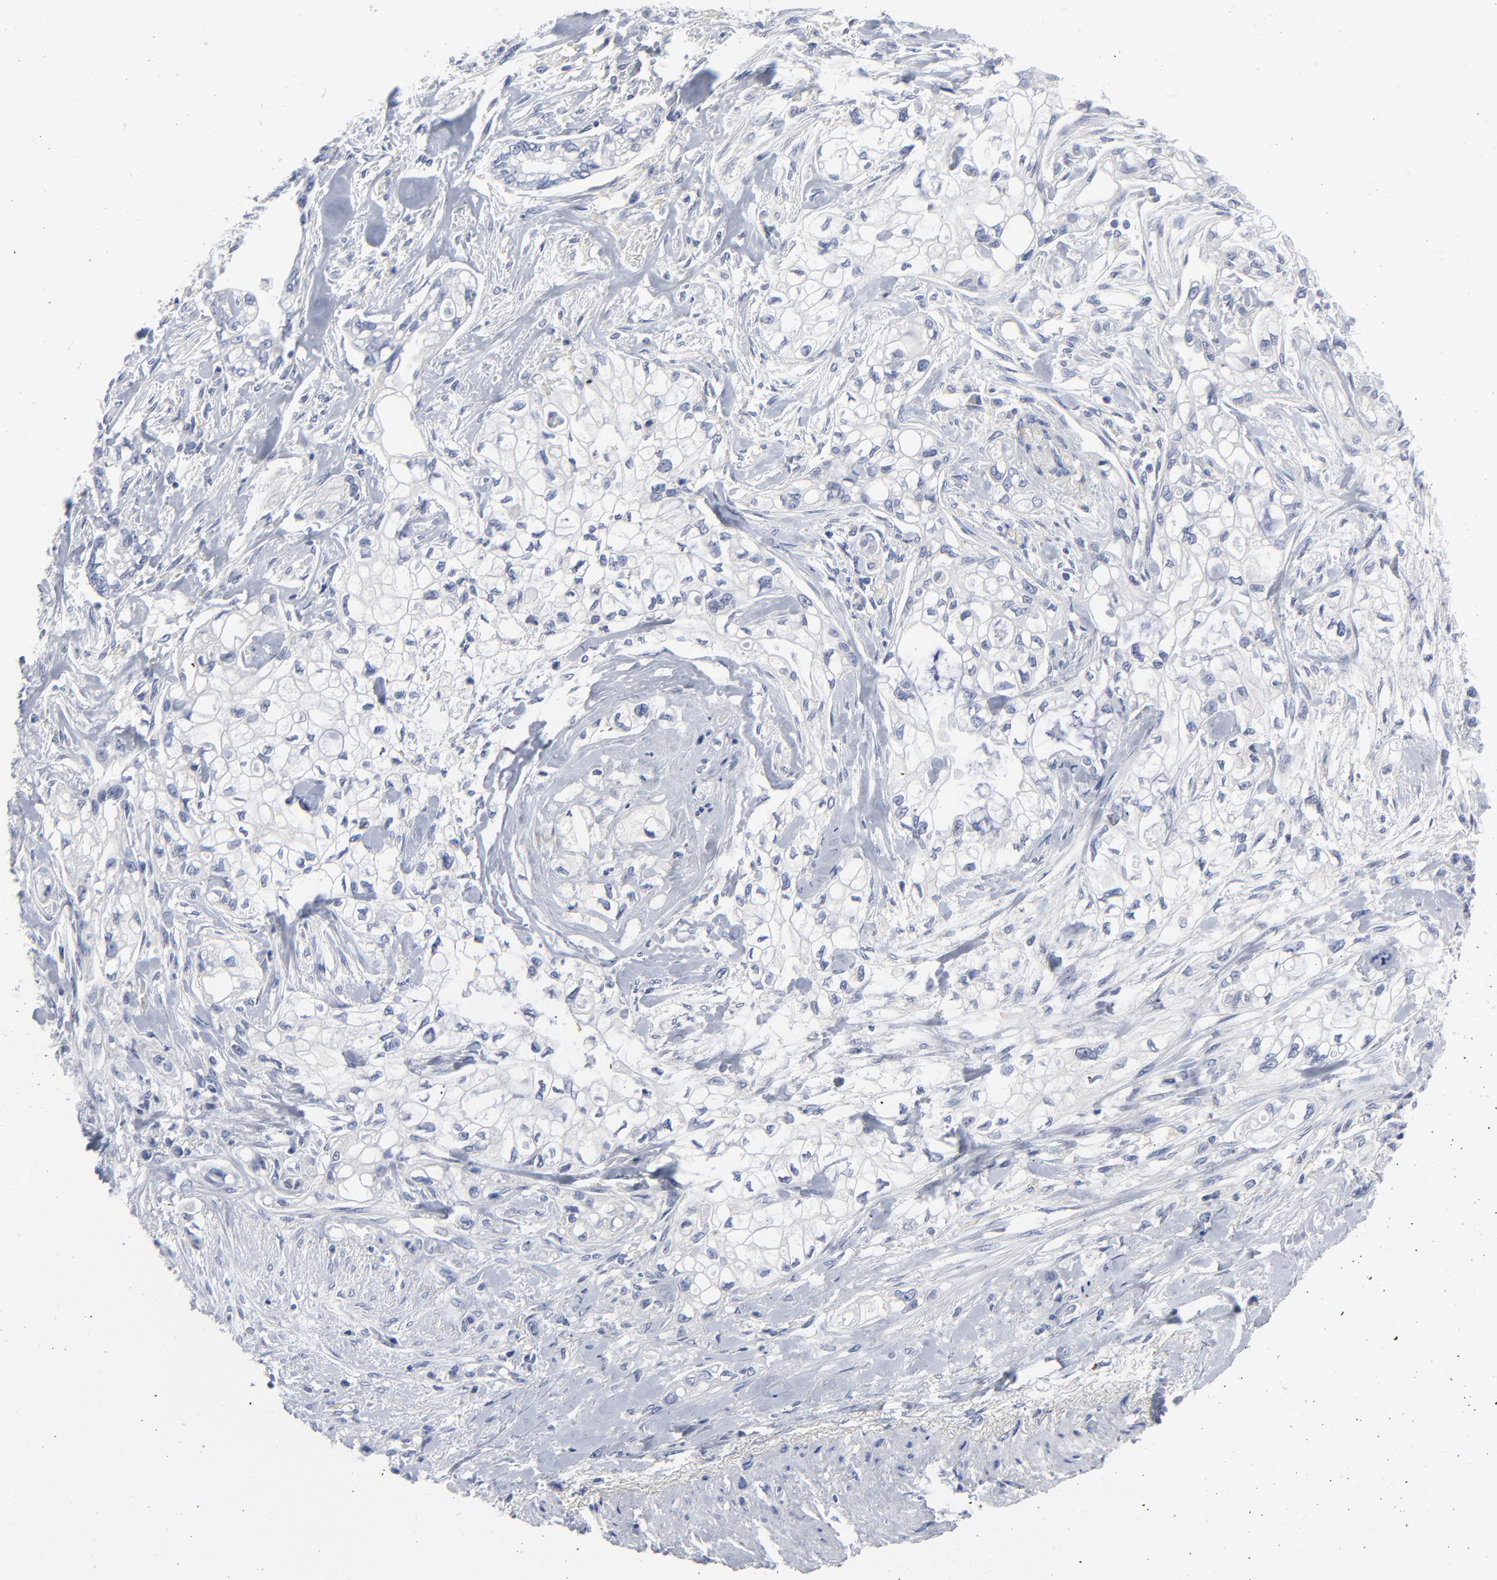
{"staining": {"intensity": "negative", "quantity": "none", "location": "none"}, "tissue": "pancreatic cancer", "cell_type": "Tumor cells", "image_type": "cancer", "snomed": [{"axis": "morphology", "description": "Normal tissue, NOS"}, {"axis": "topography", "description": "Pancreas"}], "caption": "DAB (3,3'-diaminobenzidine) immunohistochemical staining of pancreatic cancer reveals no significant positivity in tumor cells.", "gene": "CLEC4G", "patient": {"sex": "male", "age": 42}}